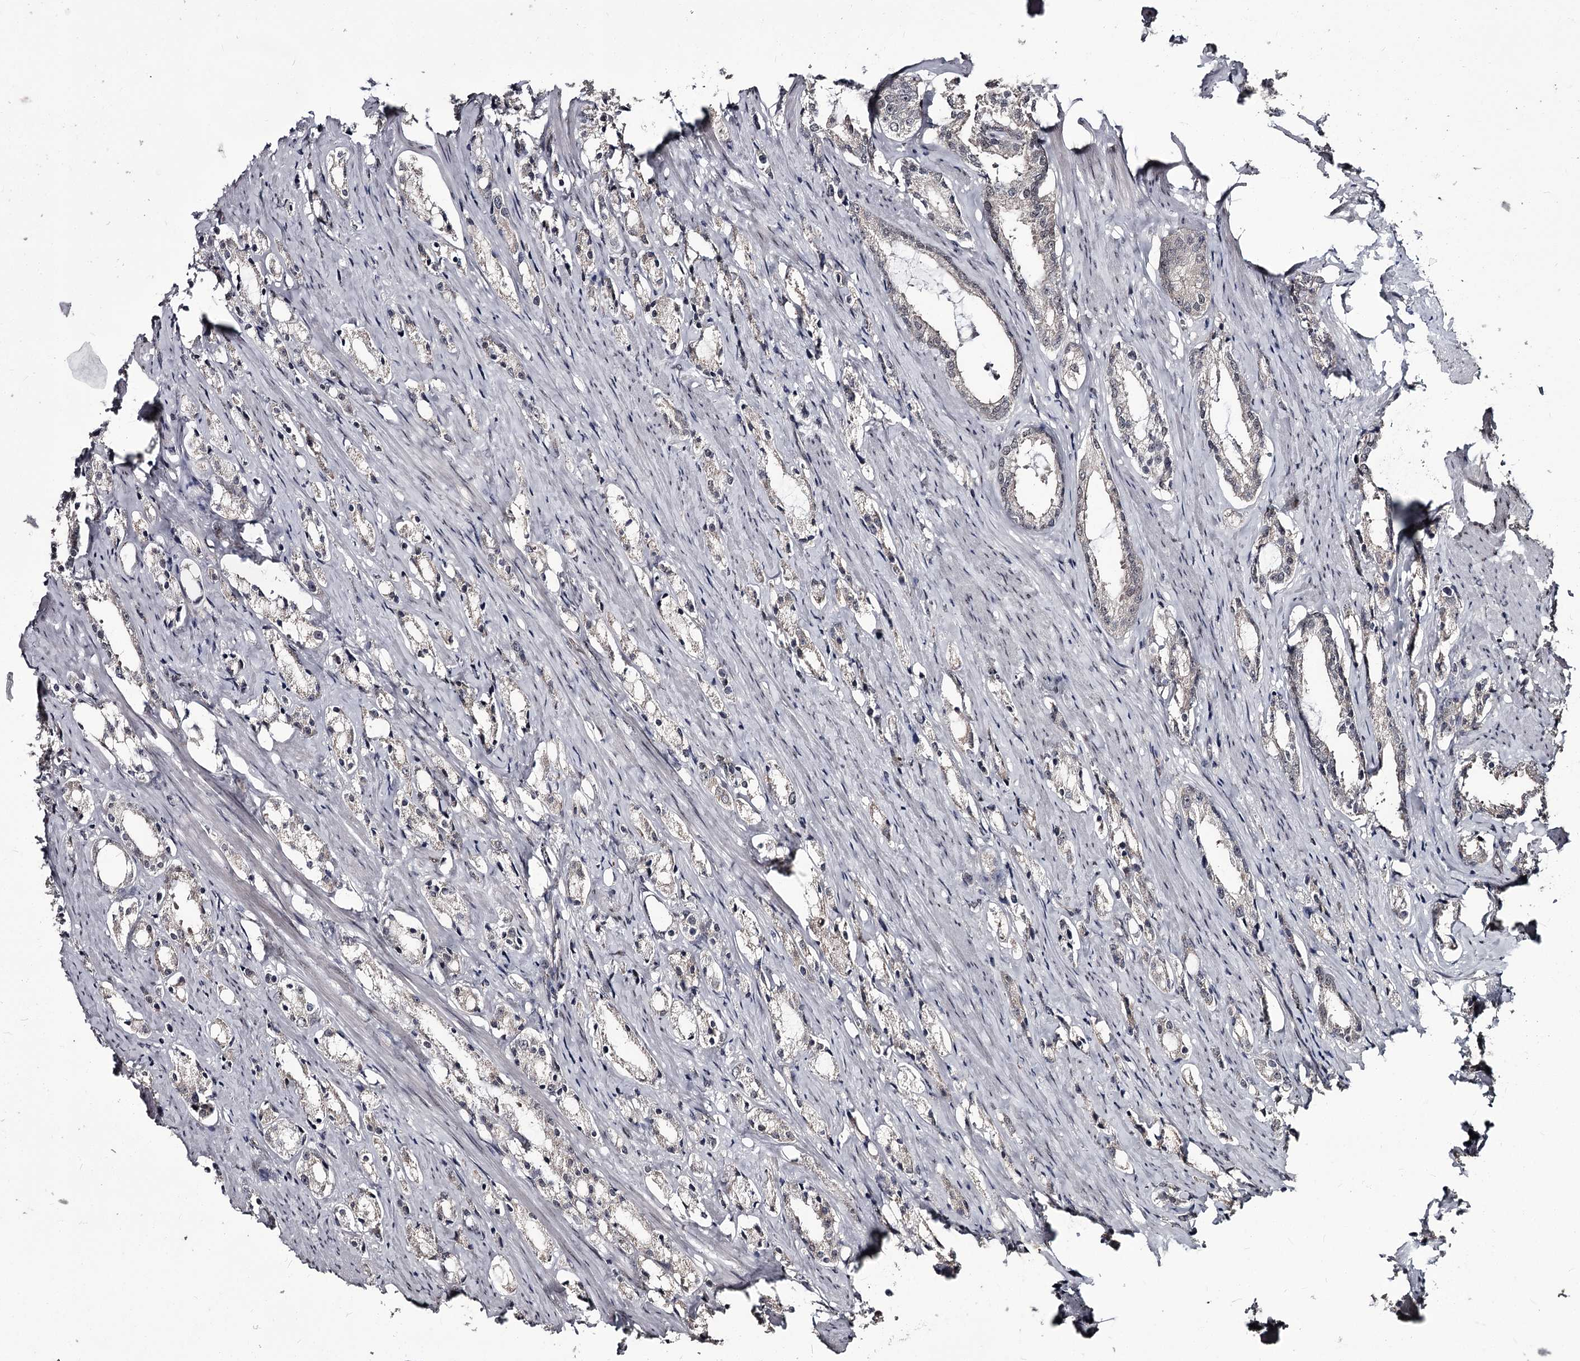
{"staining": {"intensity": "negative", "quantity": "none", "location": "none"}, "tissue": "prostate cancer", "cell_type": "Tumor cells", "image_type": "cancer", "snomed": [{"axis": "morphology", "description": "Adenocarcinoma, High grade"}, {"axis": "topography", "description": "Prostate"}], "caption": "A high-resolution micrograph shows immunohistochemistry staining of prostate cancer (high-grade adenocarcinoma), which demonstrates no significant positivity in tumor cells.", "gene": "PRPF40B", "patient": {"sex": "male", "age": 66}}